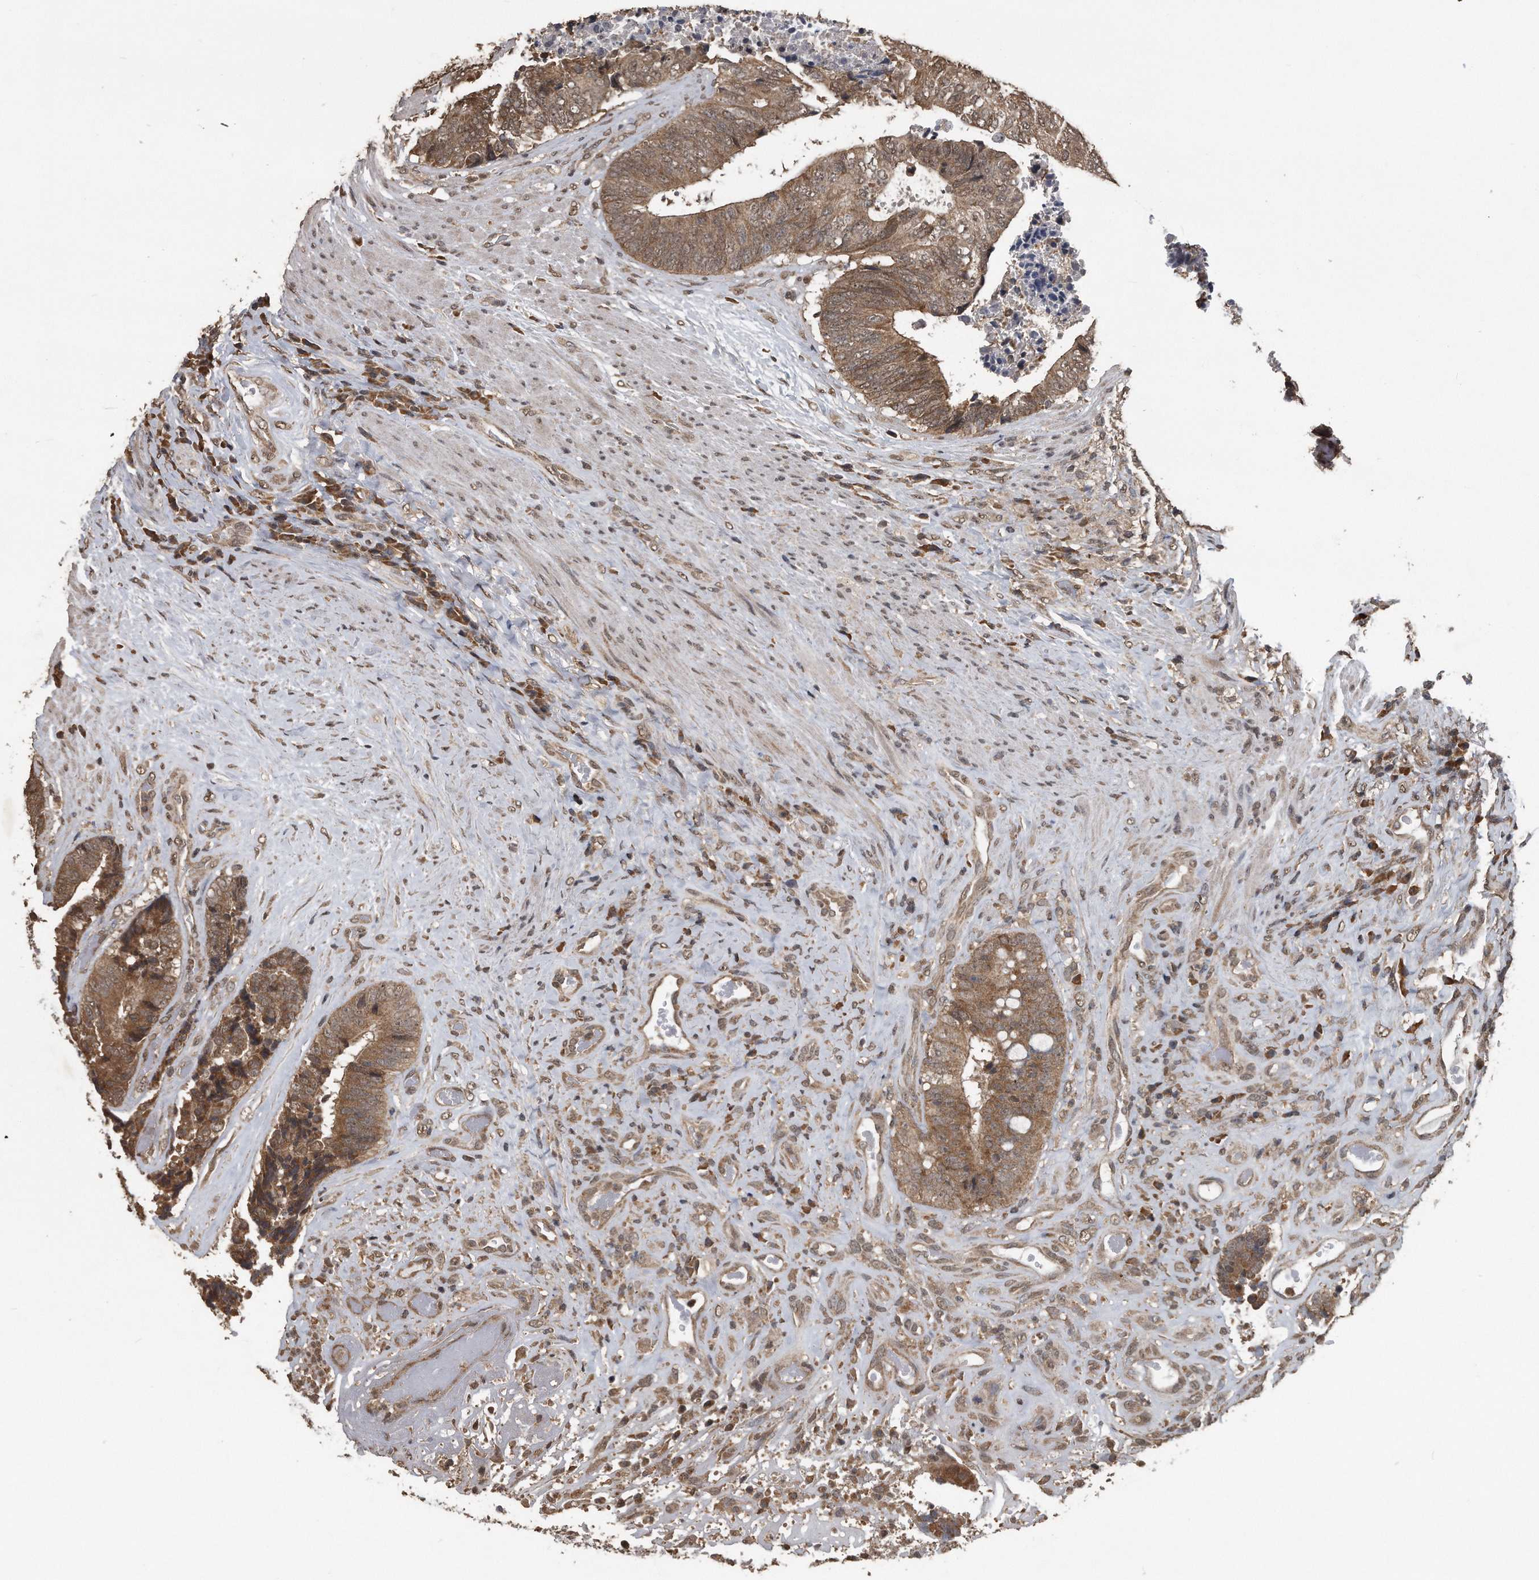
{"staining": {"intensity": "moderate", "quantity": ">75%", "location": "cytoplasmic/membranous"}, "tissue": "colorectal cancer", "cell_type": "Tumor cells", "image_type": "cancer", "snomed": [{"axis": "morphology", "description": "Adenocarcinoma, NOS"}, {"axis": "topography", "description": "Rectum"}], "caption": "Moderate cytoplasmic/membranous staining for a protein is identified in approximately >75% of tumor cells of adenocarcinoma (colorectal) using immunohistochemistry.", "gene": "CRYZL1", "patient": {"sex": "male", "age": 72}}